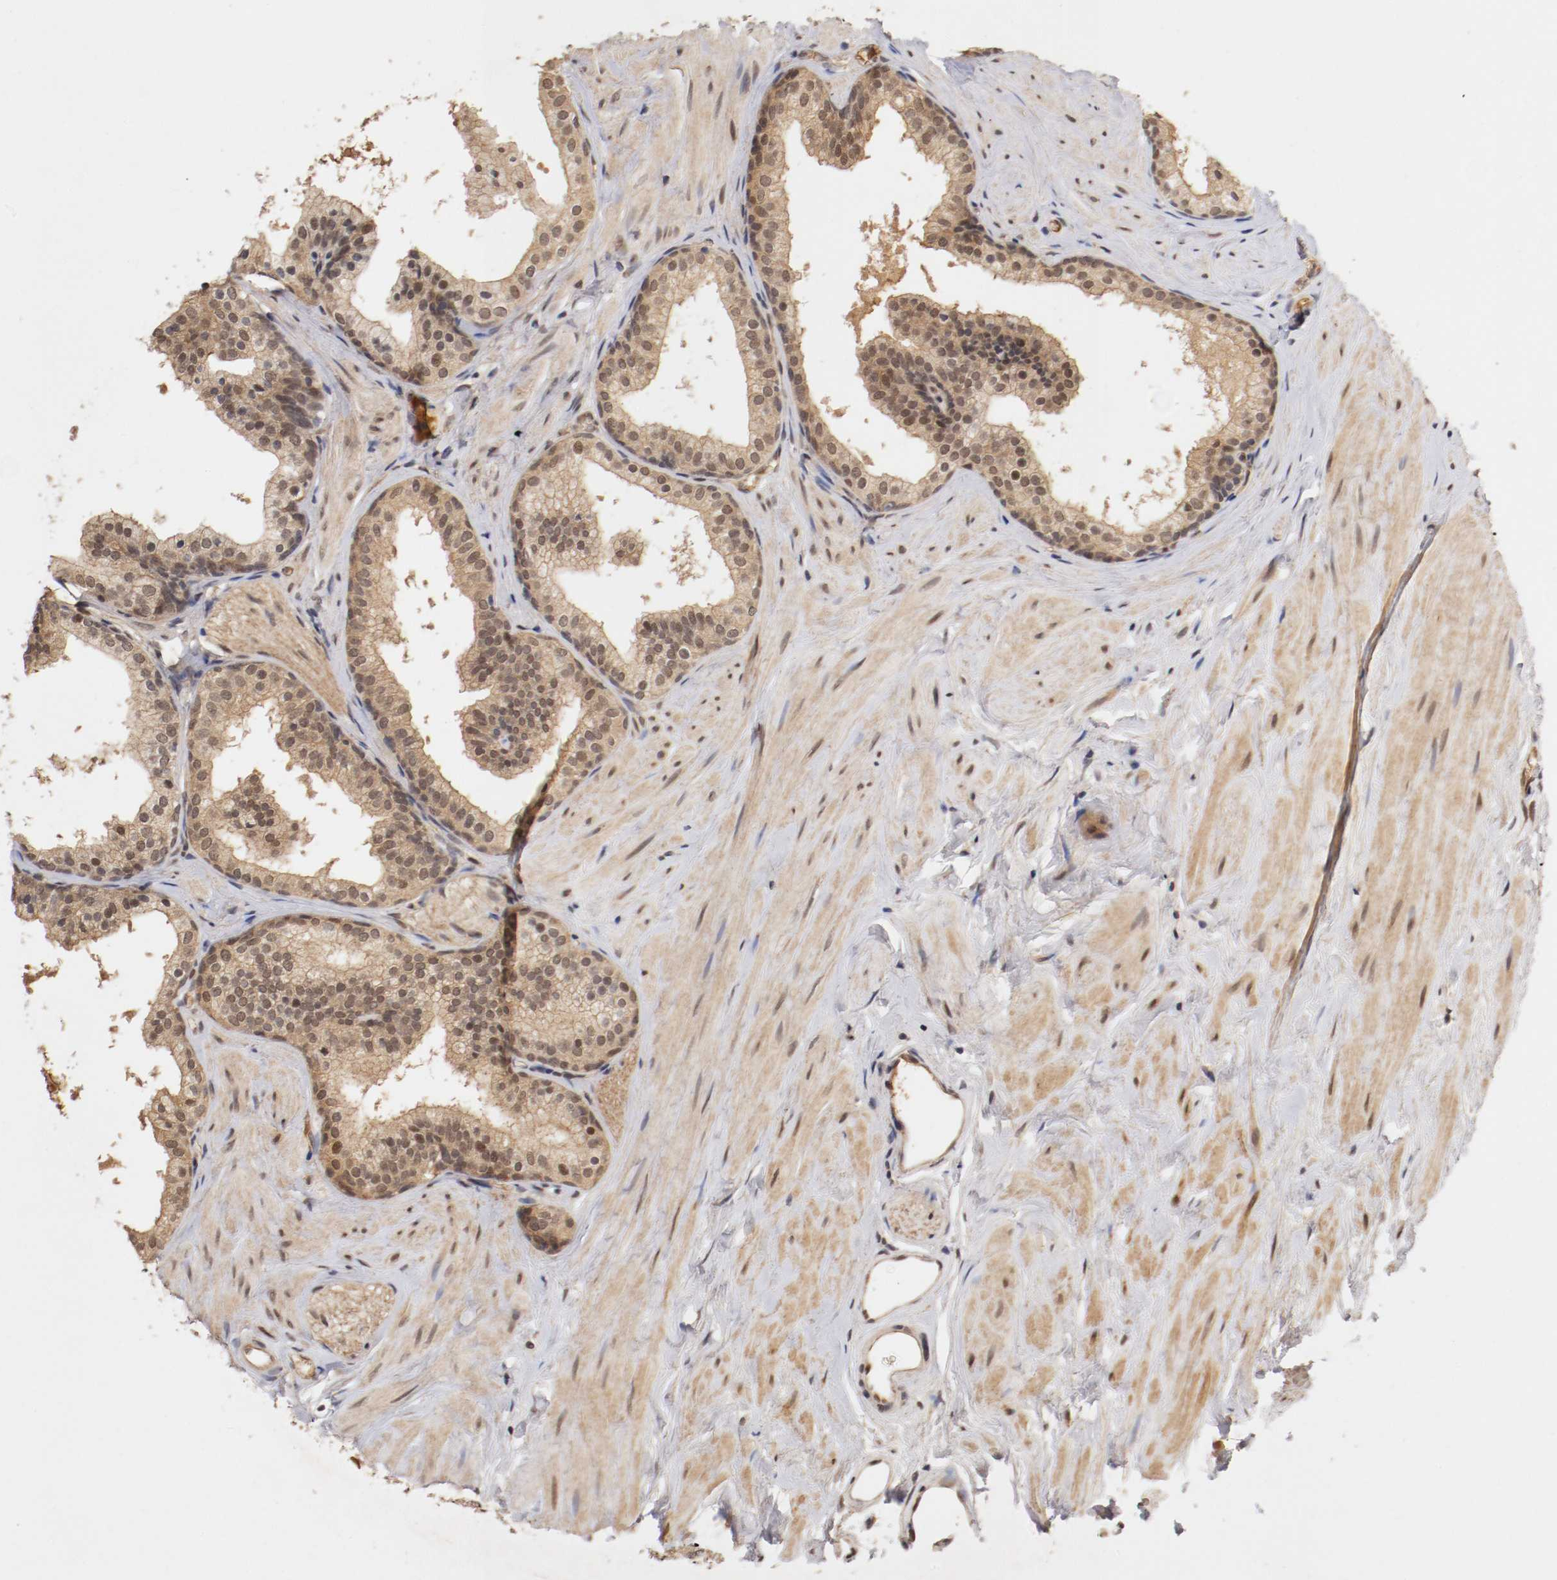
{"staining": {"intensity": "weak", "quantity": ">75%", "location": "cytoplasmic/membranous"}, "tissue": "prostate", "cell_type": "Glandular cells", "image_type": "normal", "snomed": [{"axis": "morphology", "description": "Normal tissue, NOS"}, {"axis": "topography", "description": "Prostate"}], "caption": "The micrograph demonstrates immunohistochemical staining of unremarkable prostate. There is weak cytoplasmic/membranous positivity is present in about >75% of glandular cells. (brown staining indicates protein expression, while blue staining denotes nuclei).", "gene": "DNMT3B", "patient": {"sex": "male", "age": 60}}